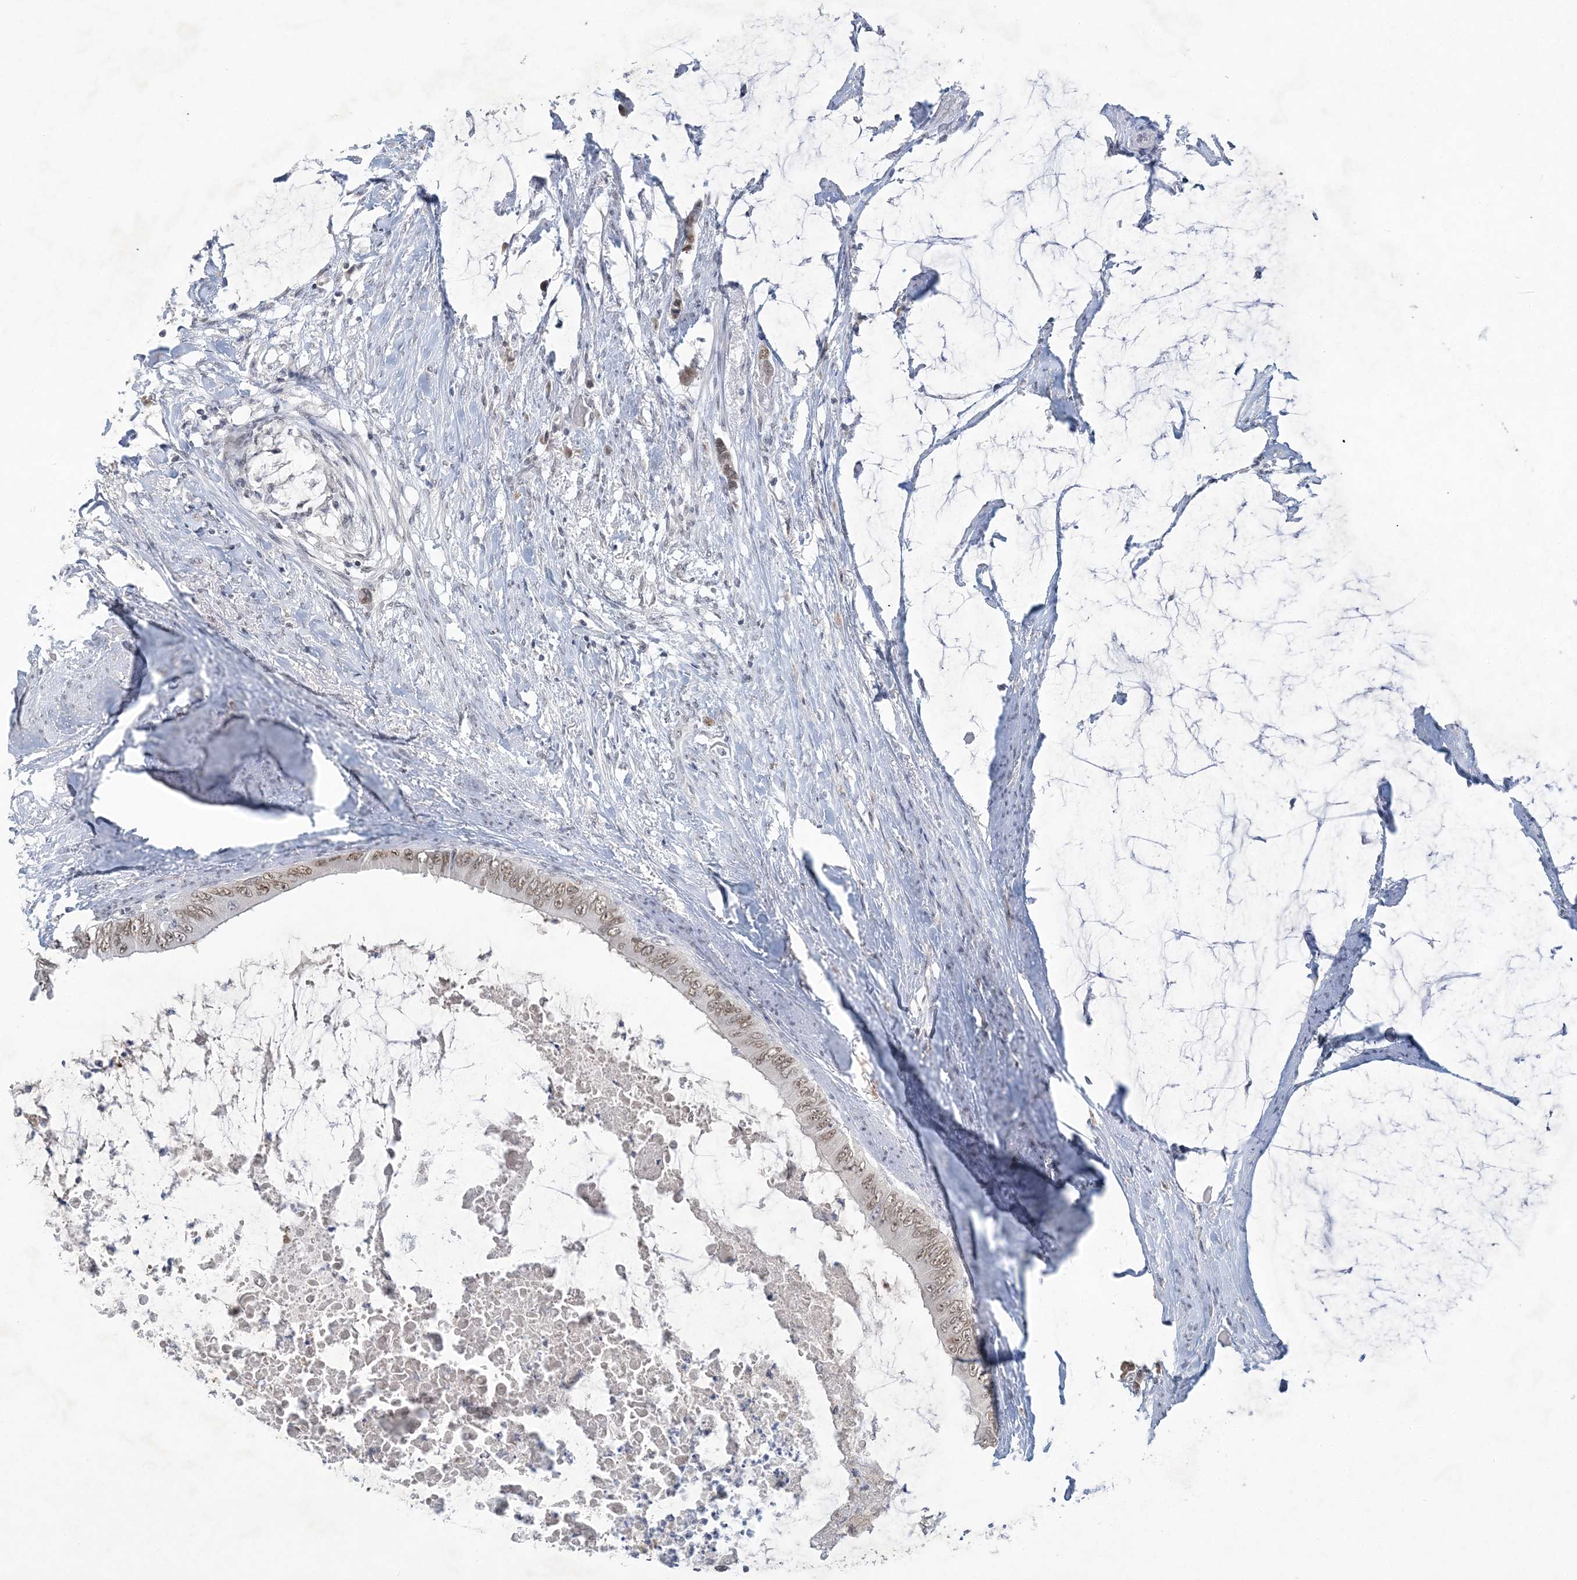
{"staining": {"intensity": "moderate", "quantity": ">75%", "location": "nuclear"}, "tissue": "colorectal cancer", "cell_type": "Tumor cells", "image_type": "cancer", "snomed": [{"axis": "morphology", "description": "Normal tissue, NOS"}, {"axis": "morphology", "description": "Adenocarcinoma, NOS"}, {"axis": "topography", "description": "Rectum"}, {"axis": "topography", "description": "Peripheral nerve tissue"}], "caption": "Human colorectal cancer (adenocarcinoma) stained for a protein (brown) shows moderate nuclear positive staining in about >75% of tumor cells.", "gene": "KMT2D", "patient": {"sex": "female", "age": 77}}